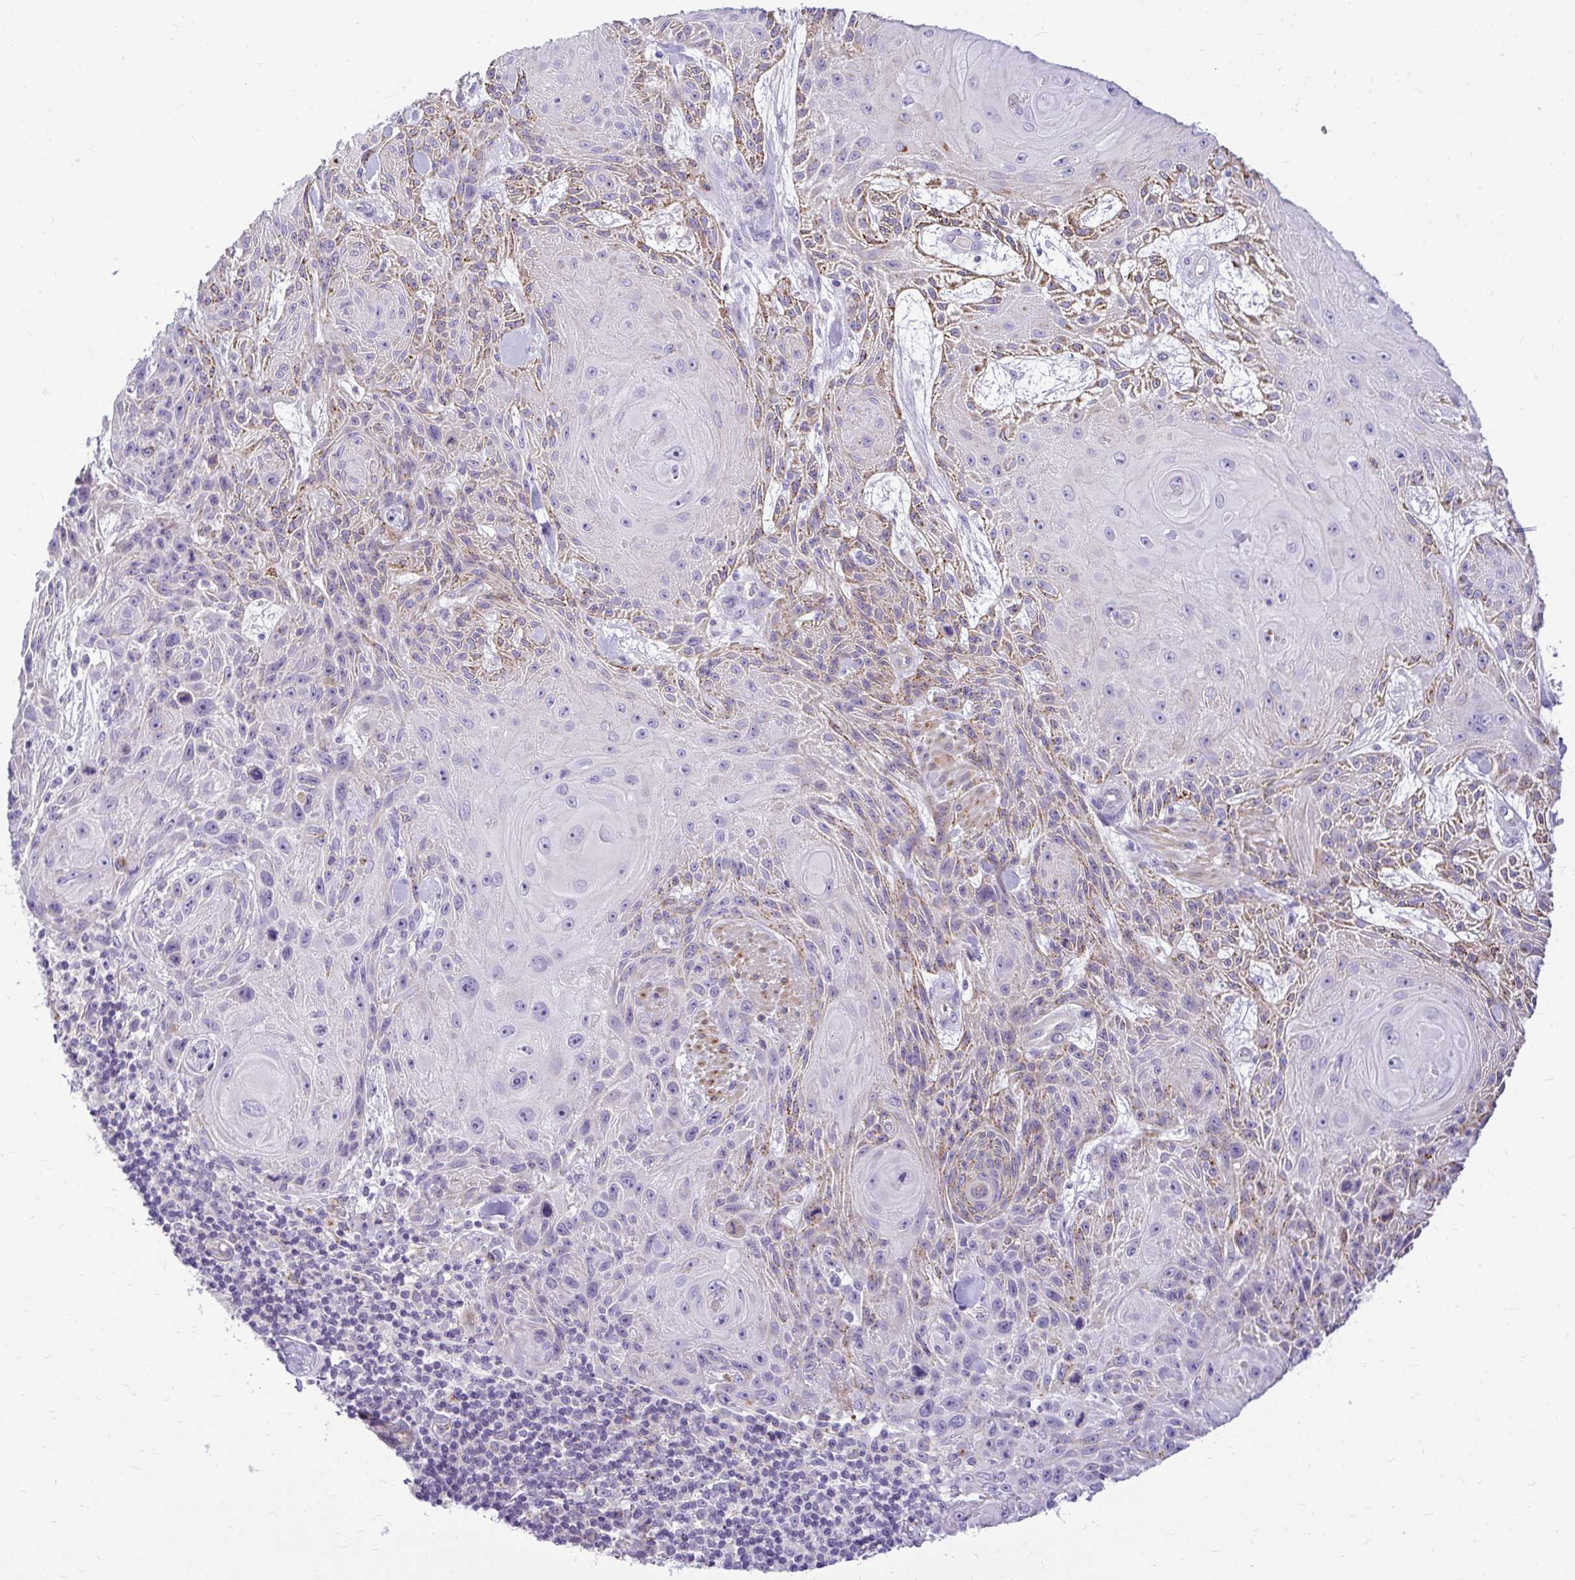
{"staining": {"intensity": "moderate", "quantity": "<25%", "location": "cytoplasmic/membranous"}, "tissue": "skin cancer", "cell_type": "Tumor cells", "image_type": "cancer", "snomed": [{"axis": "morphology", "description": "Squamous cell carcinoma, NOS"}, {"axis": "topography", "description": "Skin"}], "caption": "Immunohistochemical staining of human squamous cell carcinoma (skin) reveals moderate cytoplasmic/membranous protein positivity in approximately <25% of tumor cells.", "gene": "PKN3", "patient": {"sex": "male", "age": 88}}